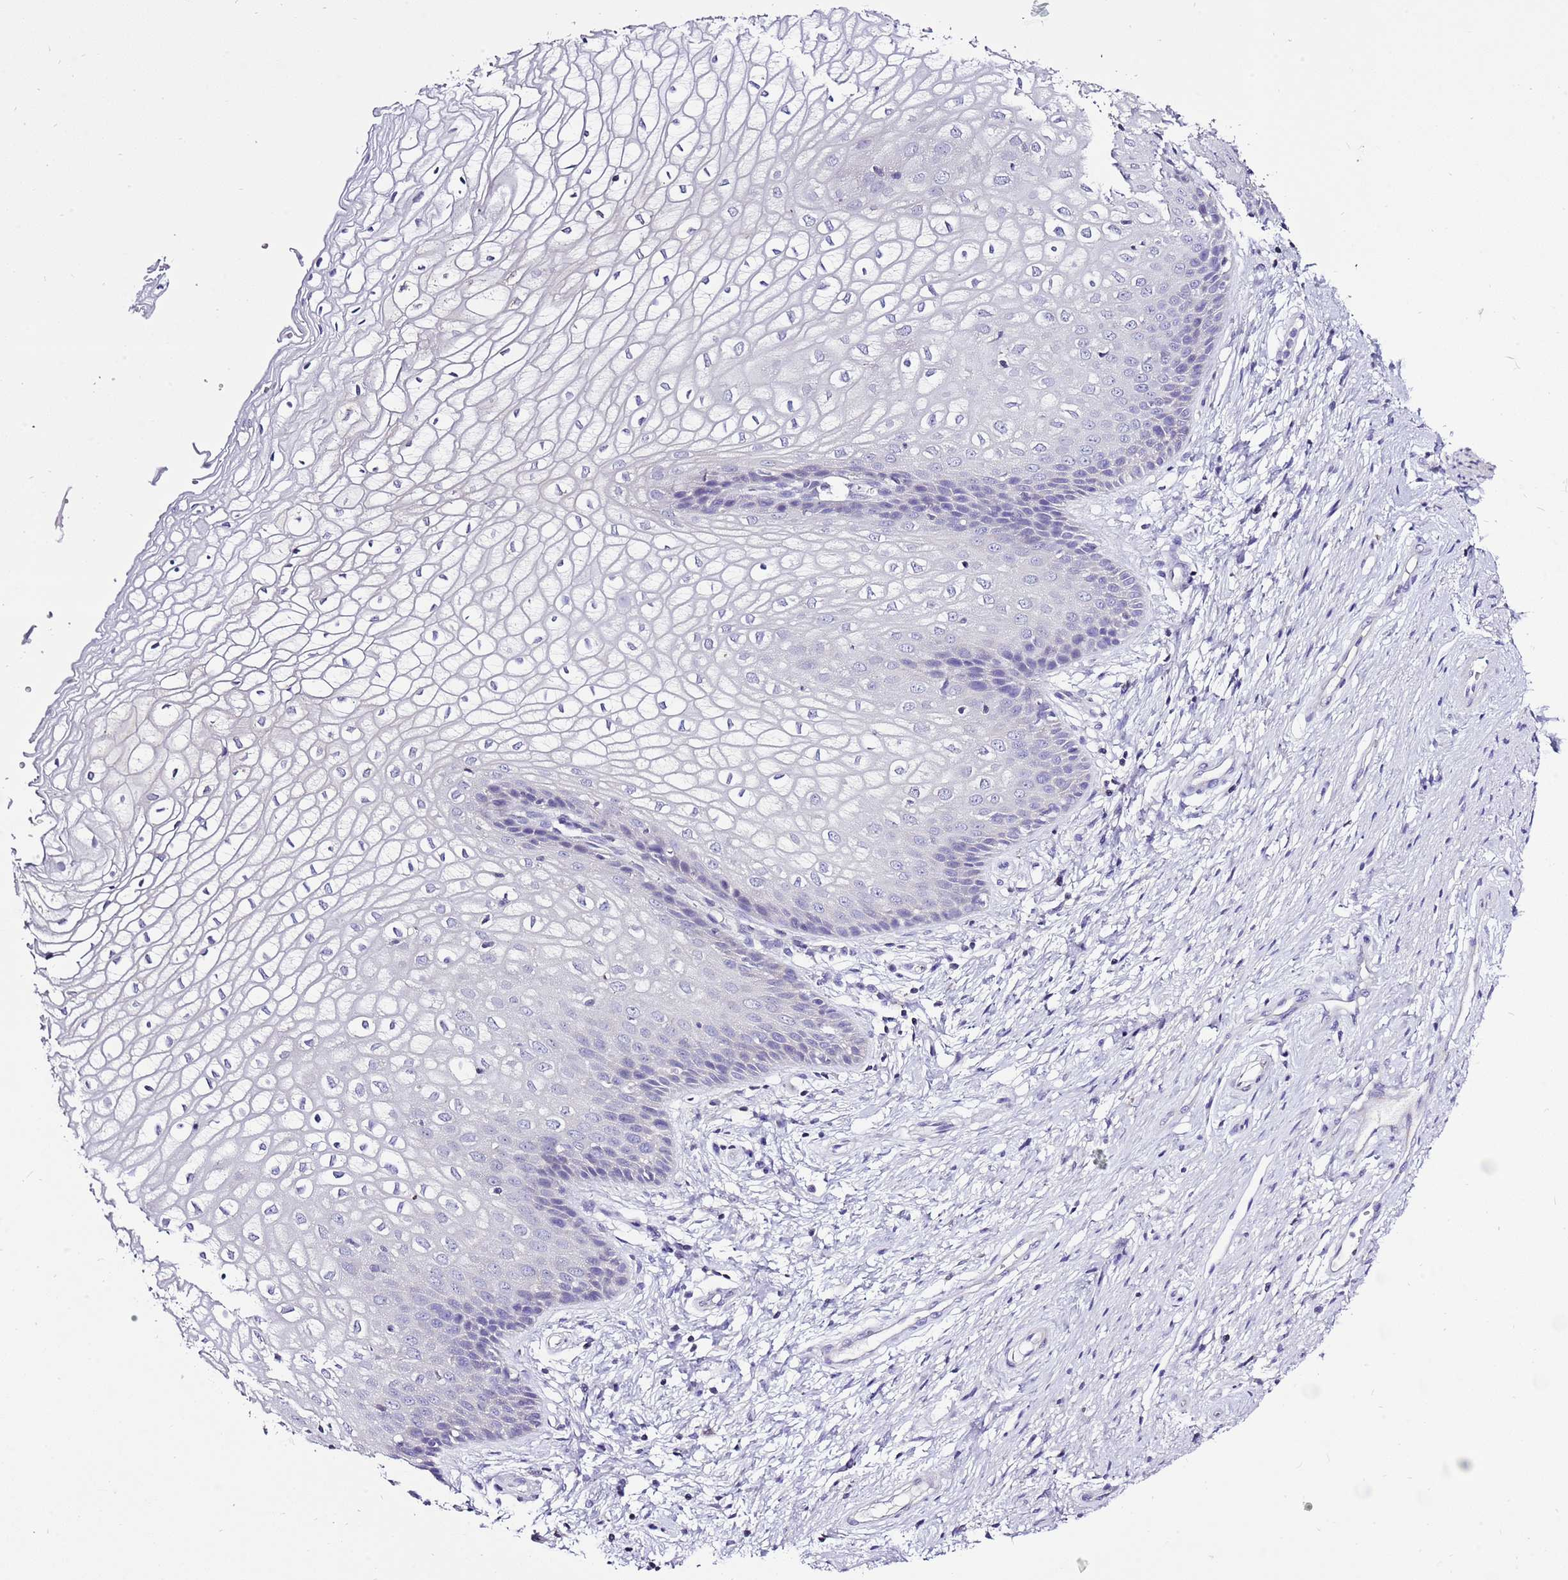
{"staining": {"intensity": "negative", "quantity": "none", "location": "none"}, "tissue": "vagina", "cell_type": "Squamous epithelial cells", "image_type": "normal", "snomed": [{"axis": "morphology", "description": "Normal tissue, NOS"}, {"axis": "topography", "description": "Vagina"}], "caption": "Immunohistochemistry histopathology image of normal vagina: human vagina stained with DAB shows no significant protein expression in squamous epithelial cells. The staining was performed using DAB (3,3'-diaminobenzidine) to visualize the protein expression in brown, while the nuclei were stained in blue with hematoxylin (Magnification: 20x).", "gene": "GLCE", "patient": {"sex": "female", "age": 34}}